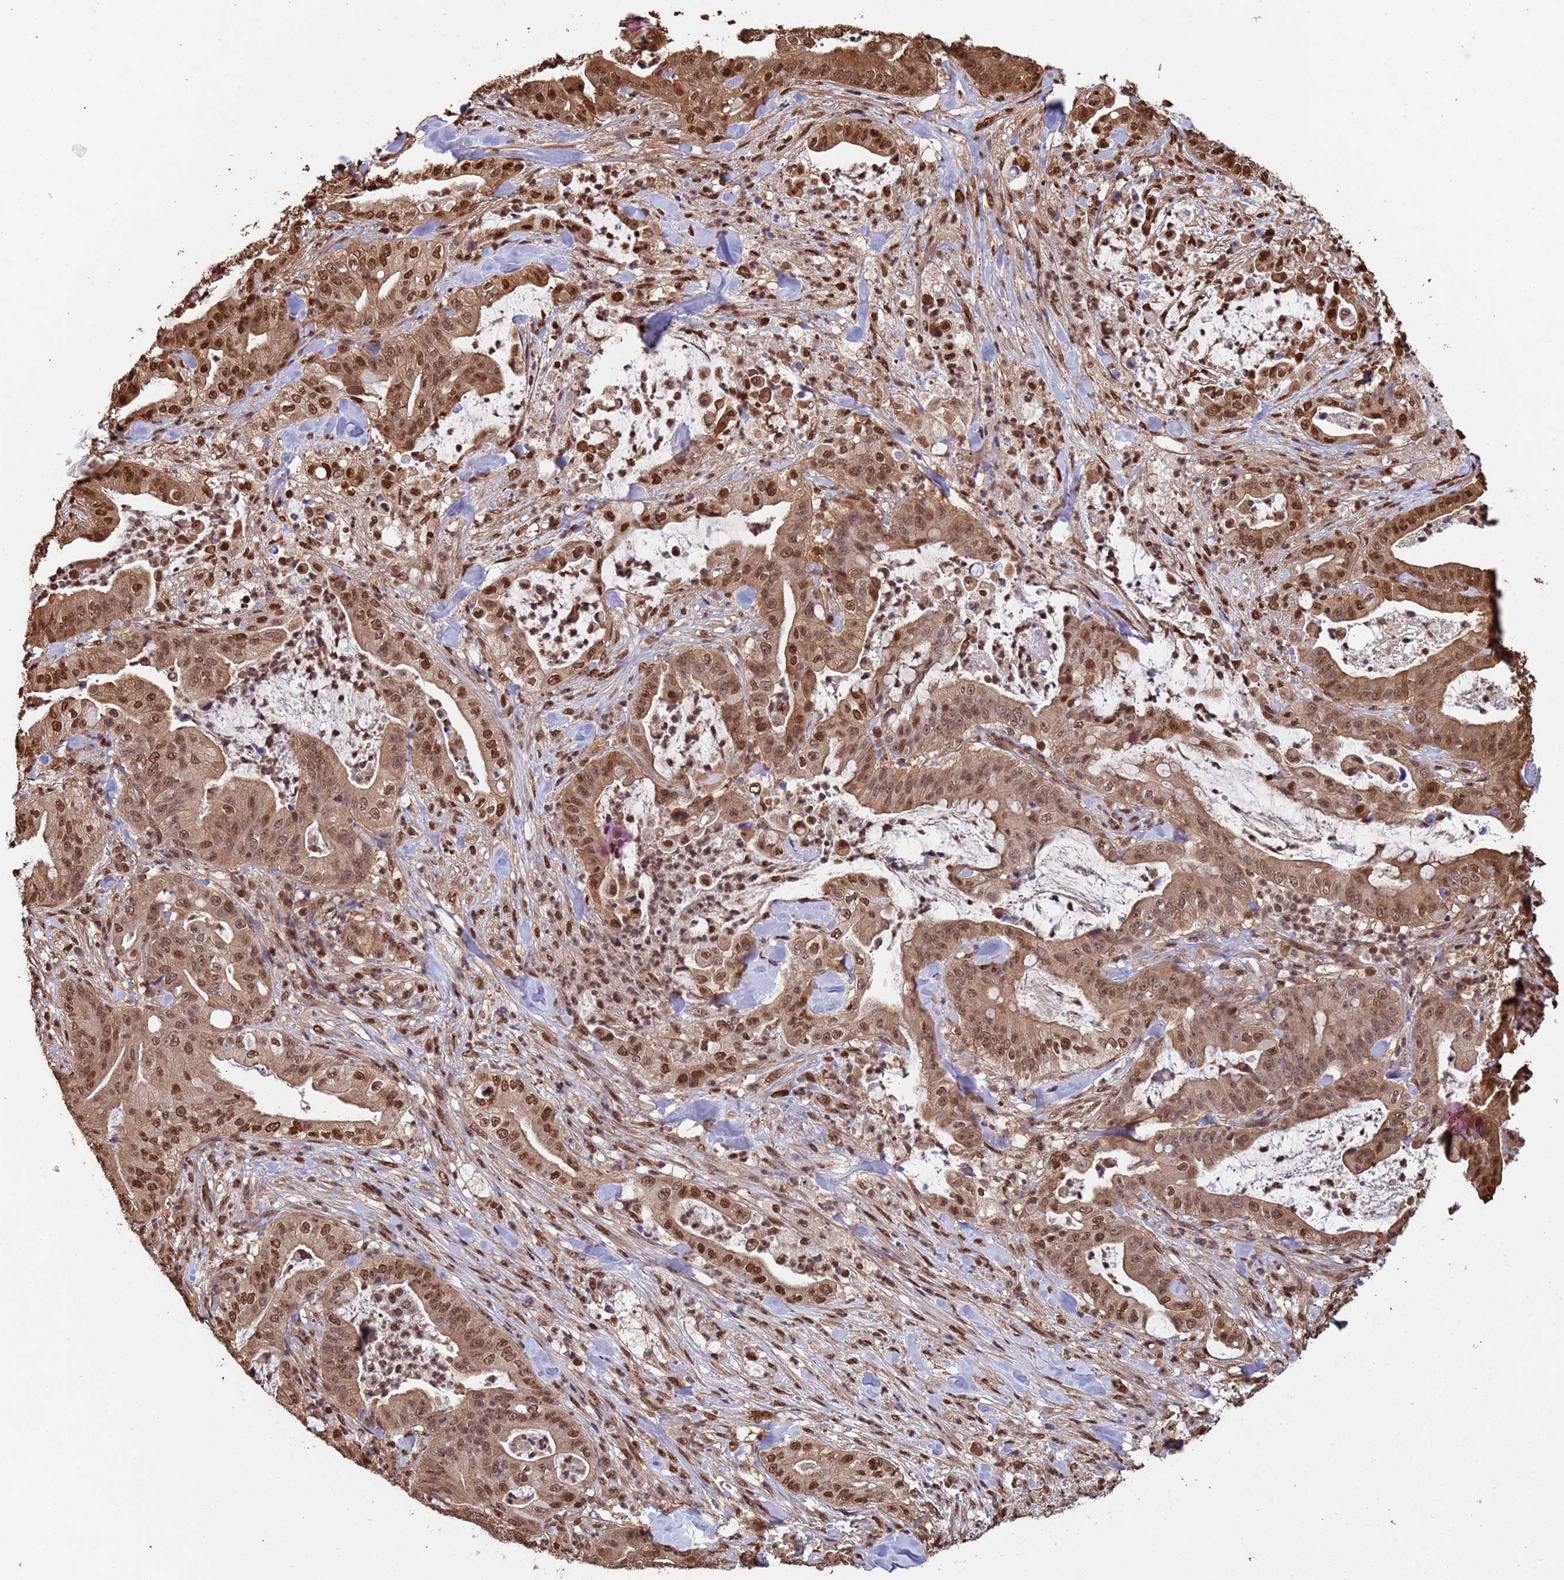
{"staining": {"intensity": "moderate", "quantity": ">75%", "location": "cytoplasmic/membranous,nuclear"}, "tissue": "pancreatic cancer", "cell_type": "Tumor cells", "image_type": "cancer", "snomed": [{"axis": "morphology", "description": "Adenocarcinoma, NOS"}, {"axis": "topography", "description": "Pancreas"}], "caption": "The image exhibits immunohistochemical staining of pancreatic cancer. There is moderate cytoplasmic/membranous and nuclear positivity is present in approximately >75% of tumor cells.", "gene": "SUMO4", "patient": {"sex": "male", "age": 71}}